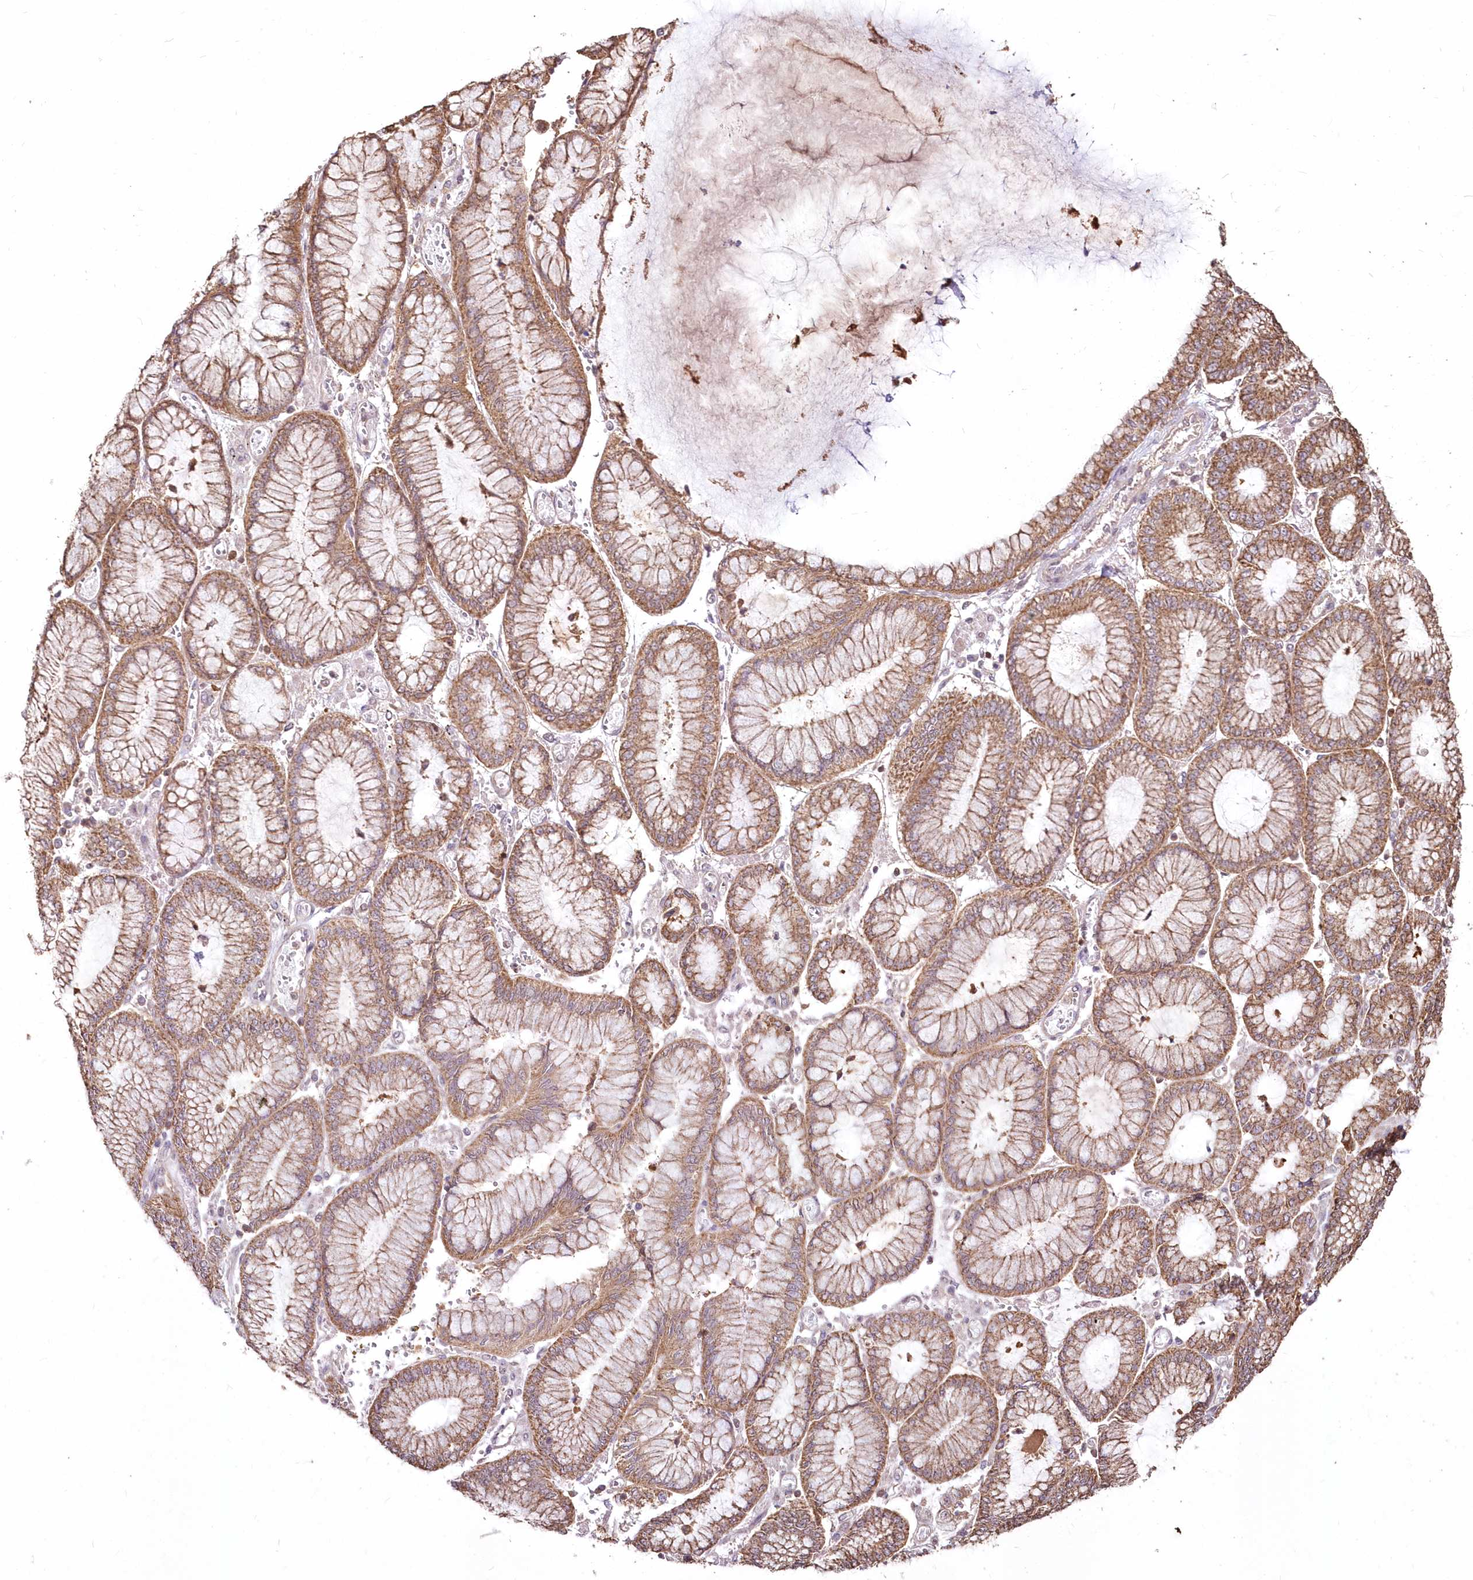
{"staining": {"intensity": "moderate", "quantity": ">75%", "location": "cytoplasmic/membranous"}, "tissue": "stomach cancer", "cell_type": "Tumor cells", "image_type": "cancer", "snomed": [{"axis": "morphology", "description": "Adenocarcinoma, NOS"}, {"axis": "topography", "description": "Stomach"}], "caption": "The immunohistochemical stain highlights moderate cytoplasmic/membranous staining in tumor cells of stomach cancer tissue.", "gene": "STK17B", "patient": {"sex": "male", "age": 76}}